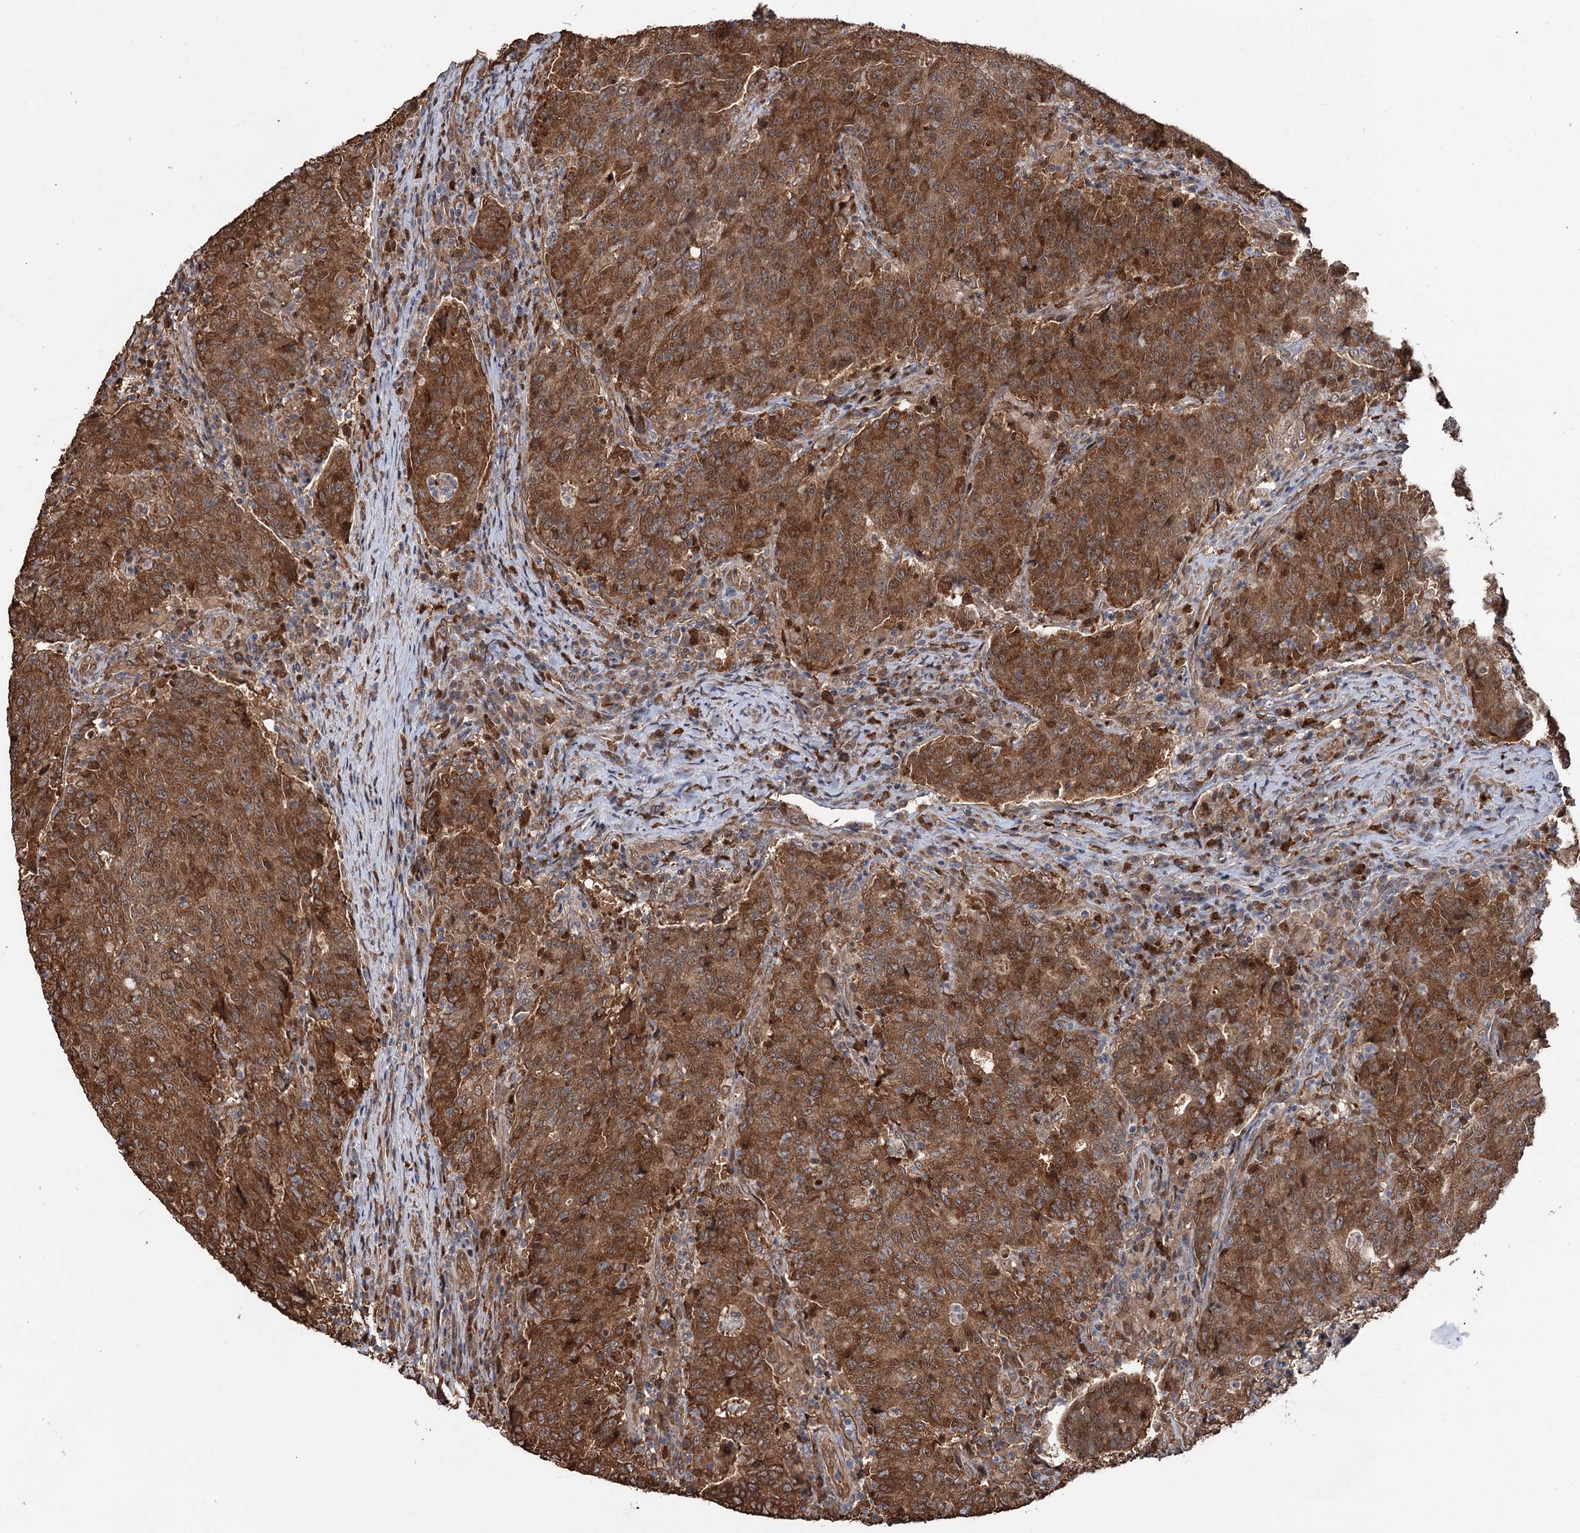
{"staining": {"intensity": "strong", "quantity": ">75%", "location": "cytoplasmic/membranous"}, "tissue": "colorectal cancer", "cell_type": "Tumor cells", "image_type": "cancer", "snomed": [{"axis": "morphology", "description": "Adenocarcinoma, NOS"}, {"axis": "topography", "description": "Colon"}], "caption": "Immunohistochemistry (DAB (3,3'-diaminobenzidine)) staining of colorectal cancer (adenocarcinoma) exhibits strong cytoplasmic/membranous protein staining in approximately >75% of tumor cells.", "gene": "NCAPD2", "patient": {"sex": "female", "age": 75}}